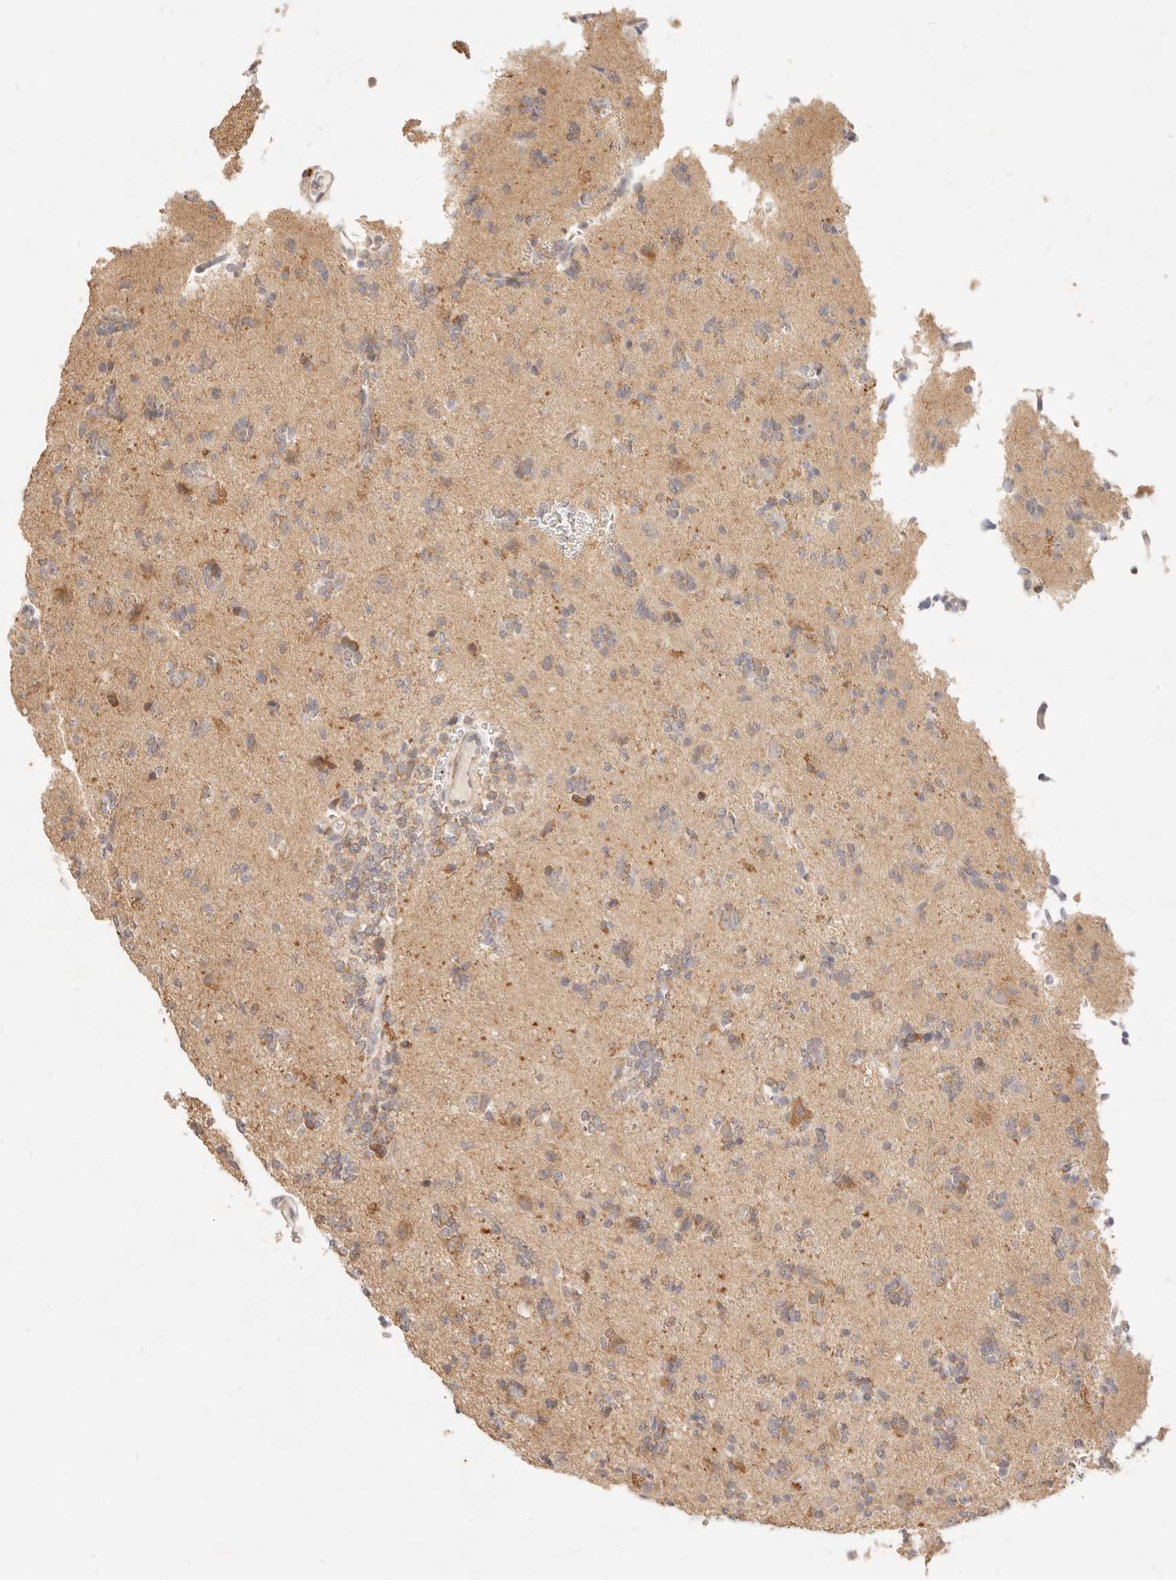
{"staining": {"intensity": "moderate", "quantity": "<25%", "location": "cytoplasmic/membranous"}, "tissue": "glioma", "cell_type": "Tumor cells", "image_type": "cancer", "snomed": [{"axis": "morphology", "description": "Glioma, malignant, High grade"}, {"axis": "topography", "description": "Brain"}], "caption": "A brown stain labels moderate cytoplasmic/membranous staining of a protein in malignant high-grade glioma tumor cells.", "gene": "RUBCNL", "patient": {"sex": "female", "age": 62}}